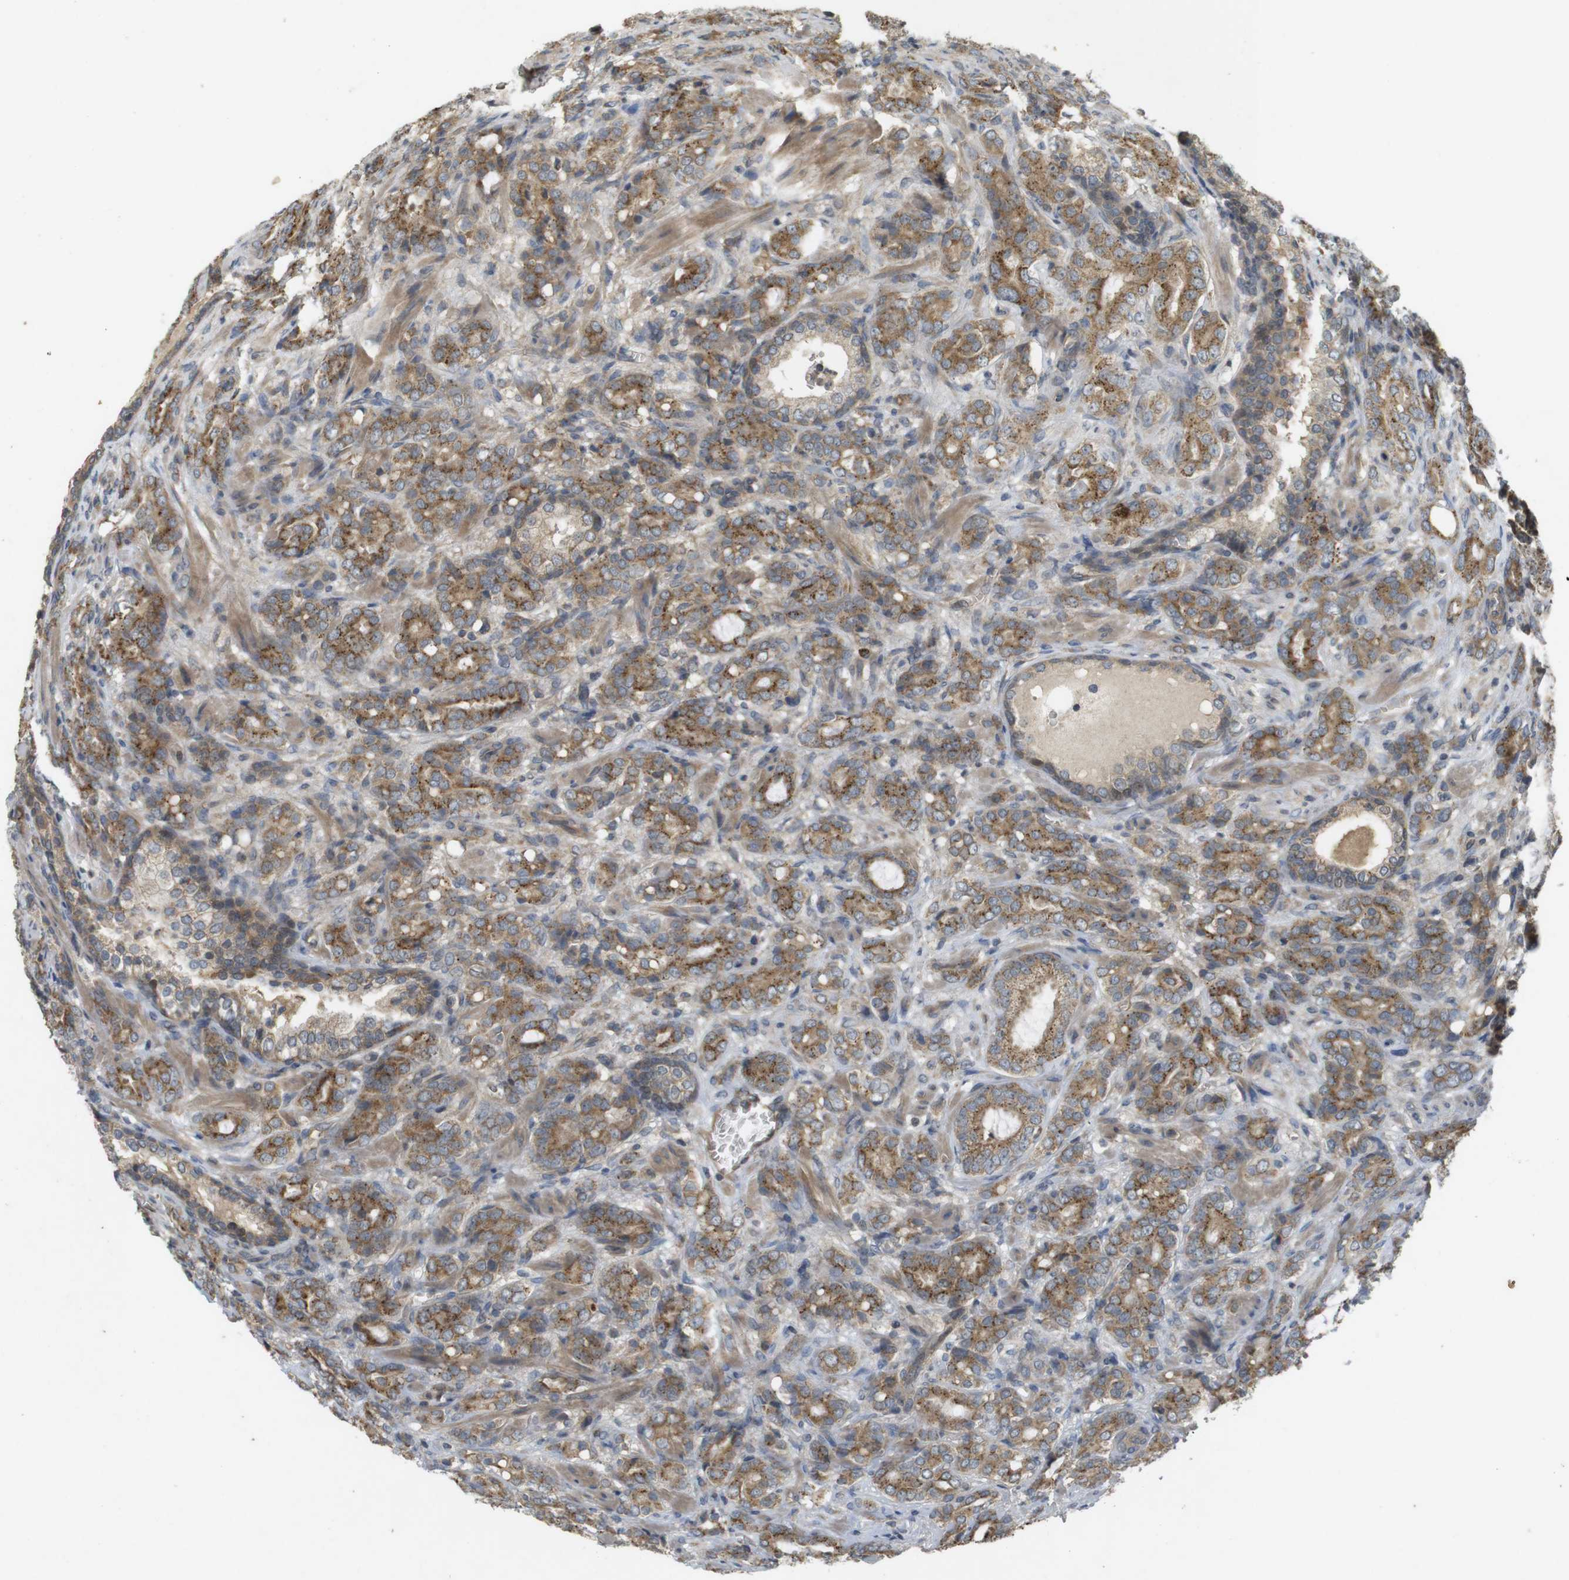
{"staining": {"intensity": "moderate", "quantity": ">75%", "location": "cytoplasmic/membranous"}, "tissue": "prostate cancer", "cell_type": "Tumor cells", "image_type": "cancer", "snomed": [{"axis": "morphology", "description": "Adenocarcinoma, High grade"}, {"axis": "topography", "description": "Prostate"}], "caption": "Moderate cytoplasmic/membranous positivity is present in about >75% of tumor cells in prostate cancer.", "gene": "CLTC", "patient": {"sex": "male", "age": 64}}